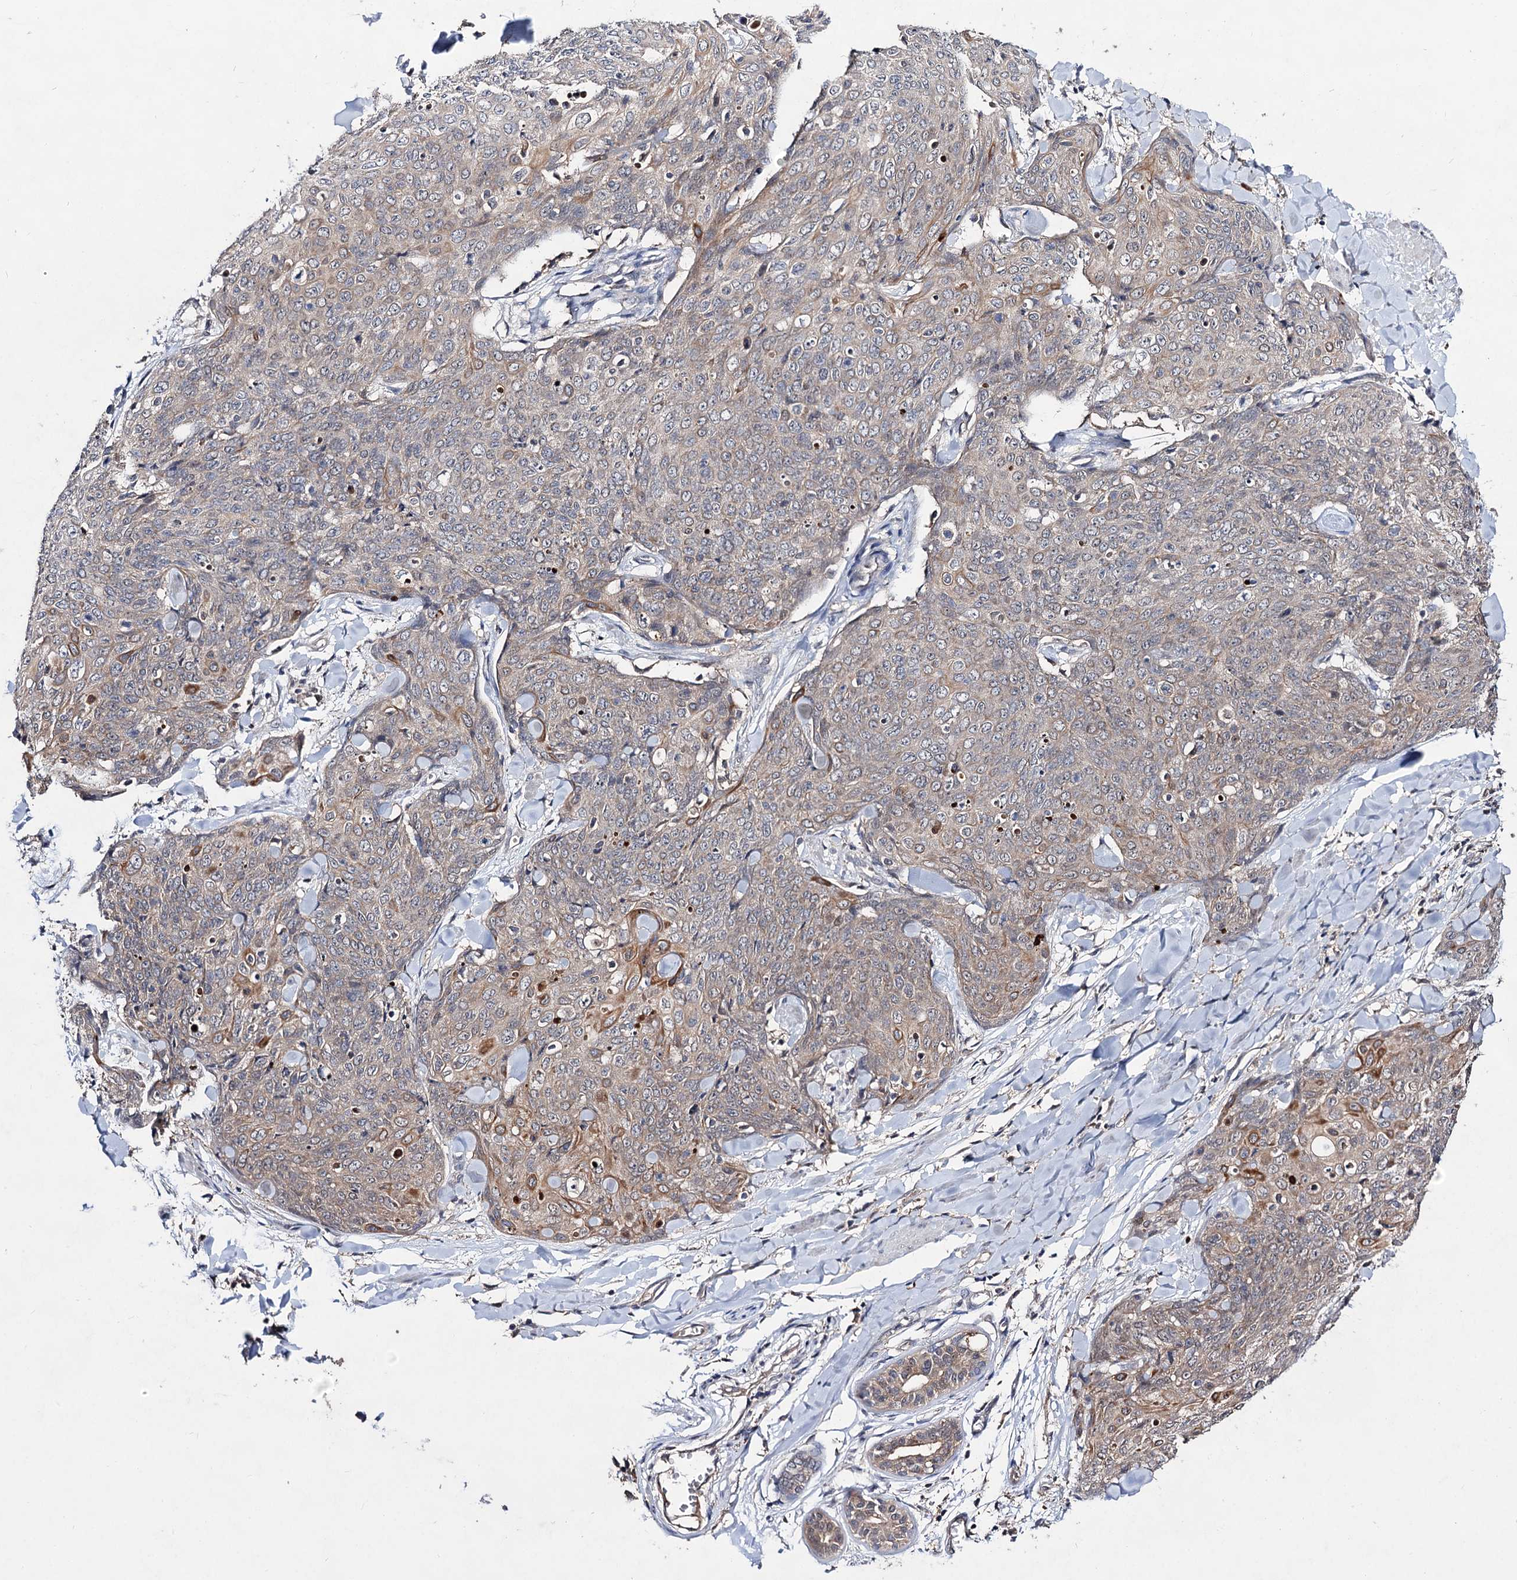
{"staining": {"intensity": "weak", "quantity": "<25%", "location": "cytoplasmic/membranous"}, "tissue": "skin cancer", "cell_type": "Tumor cells", "image_type": "cancer", "snomed": [{"axis": "morphology", "description": "Squamous cell carcinoma, NOS"}, {"axis": "topography", "description": "Skin"}, {"axis": "topography", "description": "Vulva"}], "caption": "The immunohistochemistry photomicrograph has no significant expression in tumor cells of skin squamous cell carcinoma tissue.", "gene": "ACTR6", "patient": {"sex": "female", "age": 85}}